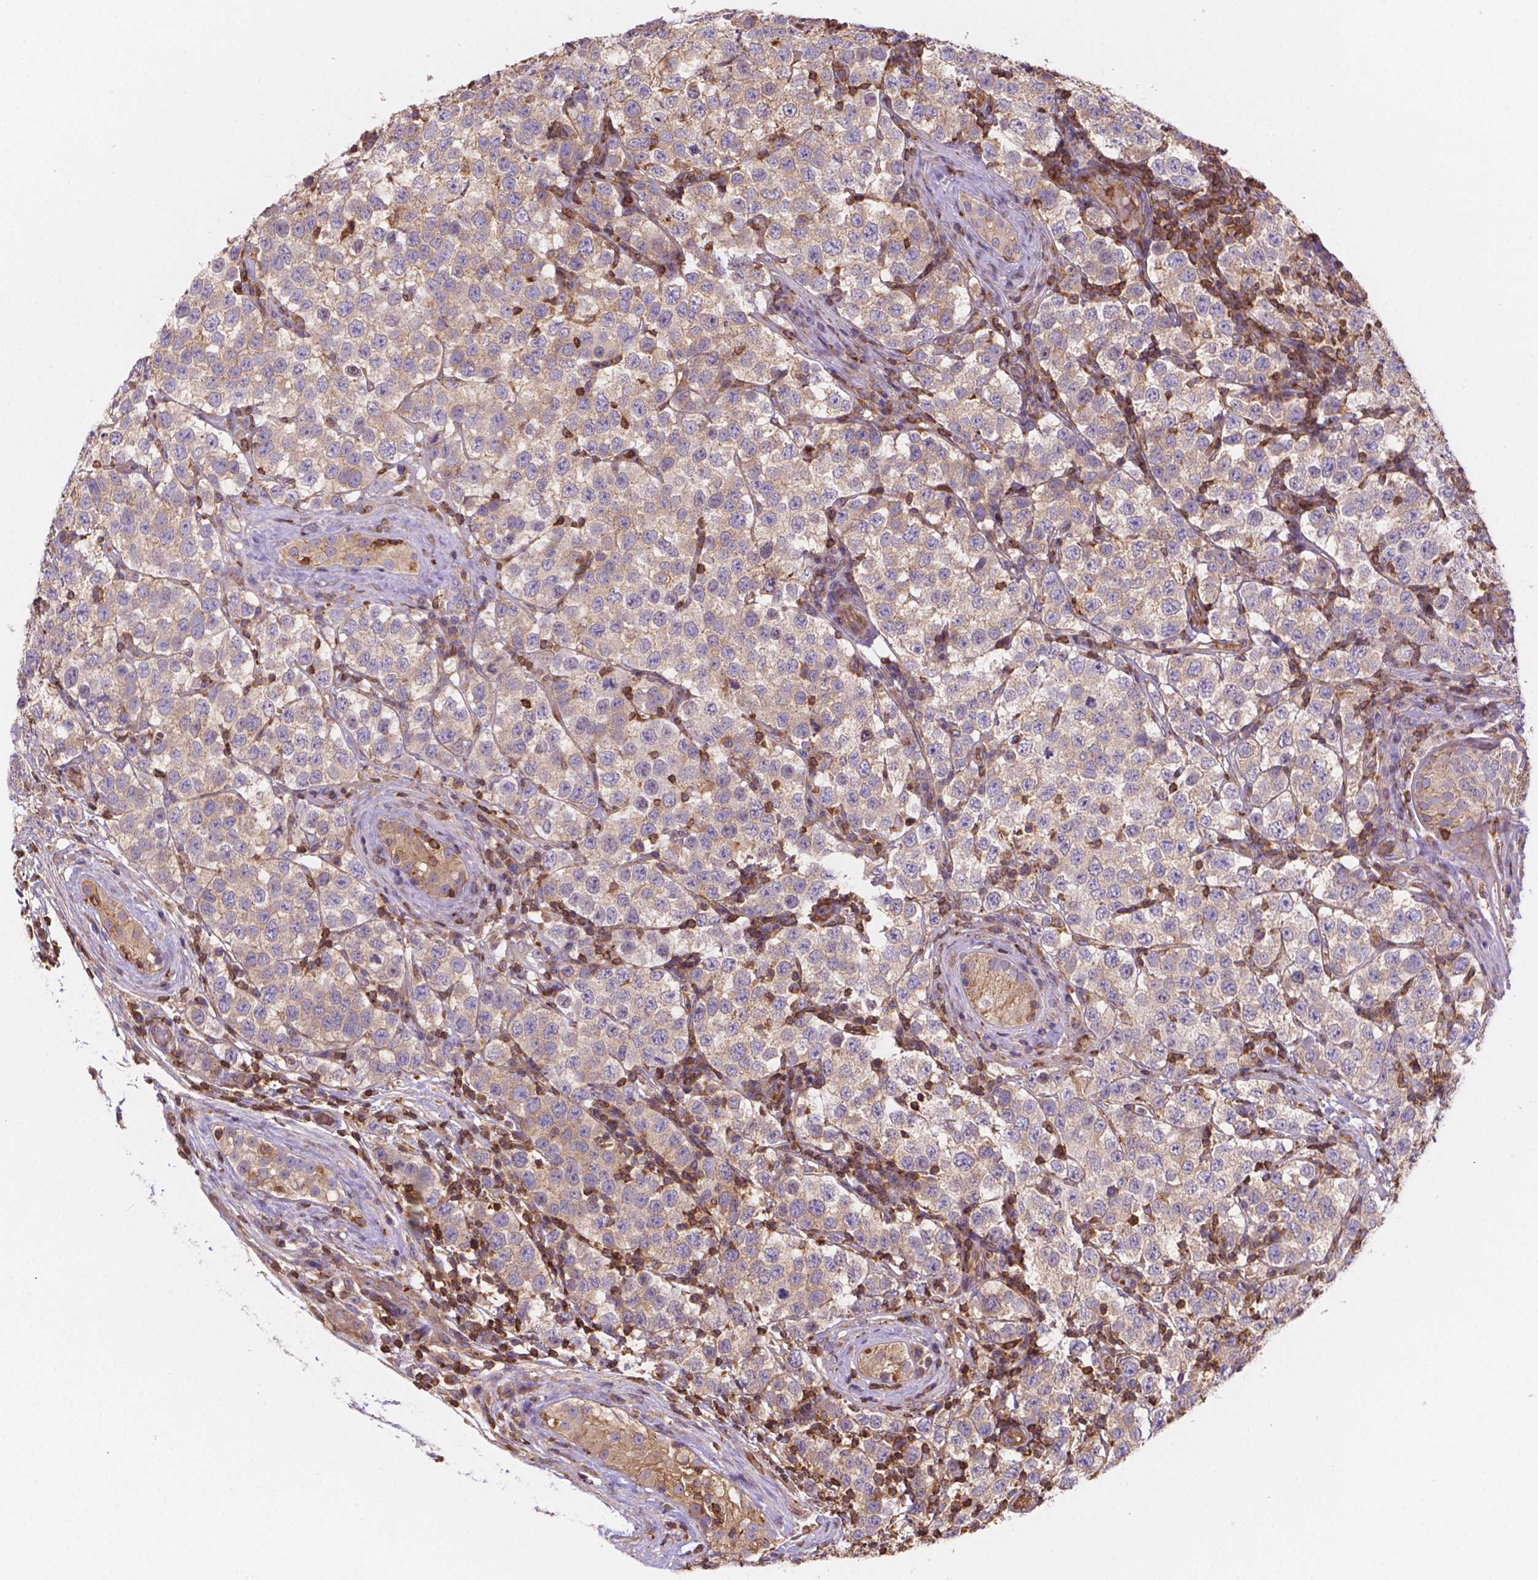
{"staining": {"intensity": "weak", "quantity": ">75%", "location": "cytoplasmic/membranous"}, "tissue": "testis cancer", "cell_type": "Tumor cells", "image_type": "cancer", "snomed": [{"axis": "morphology", "description": "Seminoma, NOS"}, {"axis": "topography", "description": "Testis"}], "caption": "Weak cytoplasmic/membranous expression is appreciated in approximately >75% of tumor cells in seminoma (testis).", "gene": "DMWD", "patient": {"sex": "male", "age": 34}}